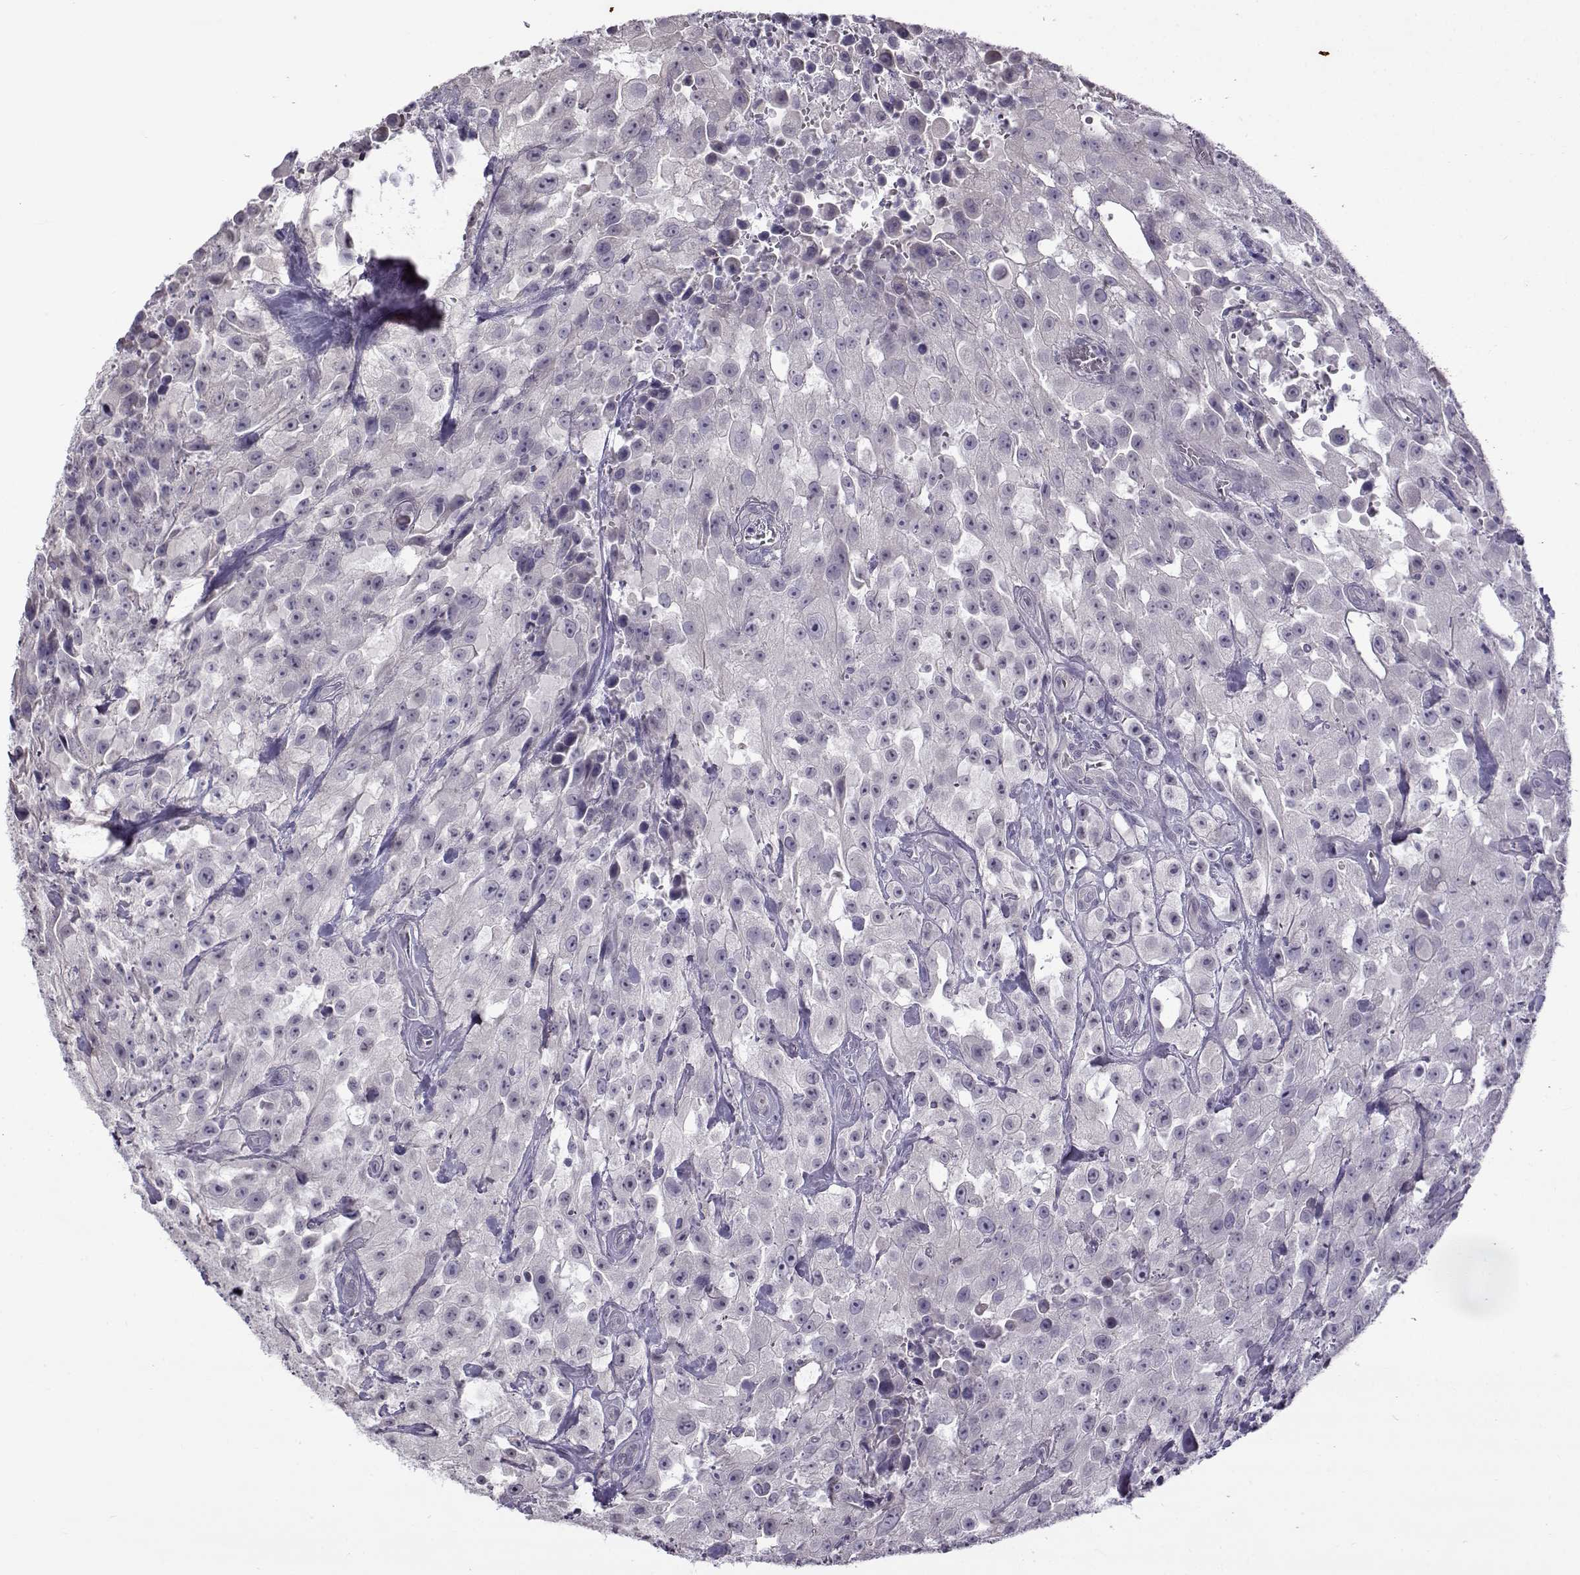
{"staining": {"intensity": "negative", "quantity": "none", "location": "none"}, "tissue": "urothelial cancer", "cell_type": "Tumor cells", "image_type": "cancer", "snomed": [{"axis": "morphology", "description": "Urothelial carcinoma, High grade"}, {"axis": "topography", "description": "Urinary bladder"}], "caption": "Image shows no protein expression in tumor cells of high-grade urothelial carcinoma tissue.", "gene": "TEX55", "patient": {"sex": "male", "age": 79}}